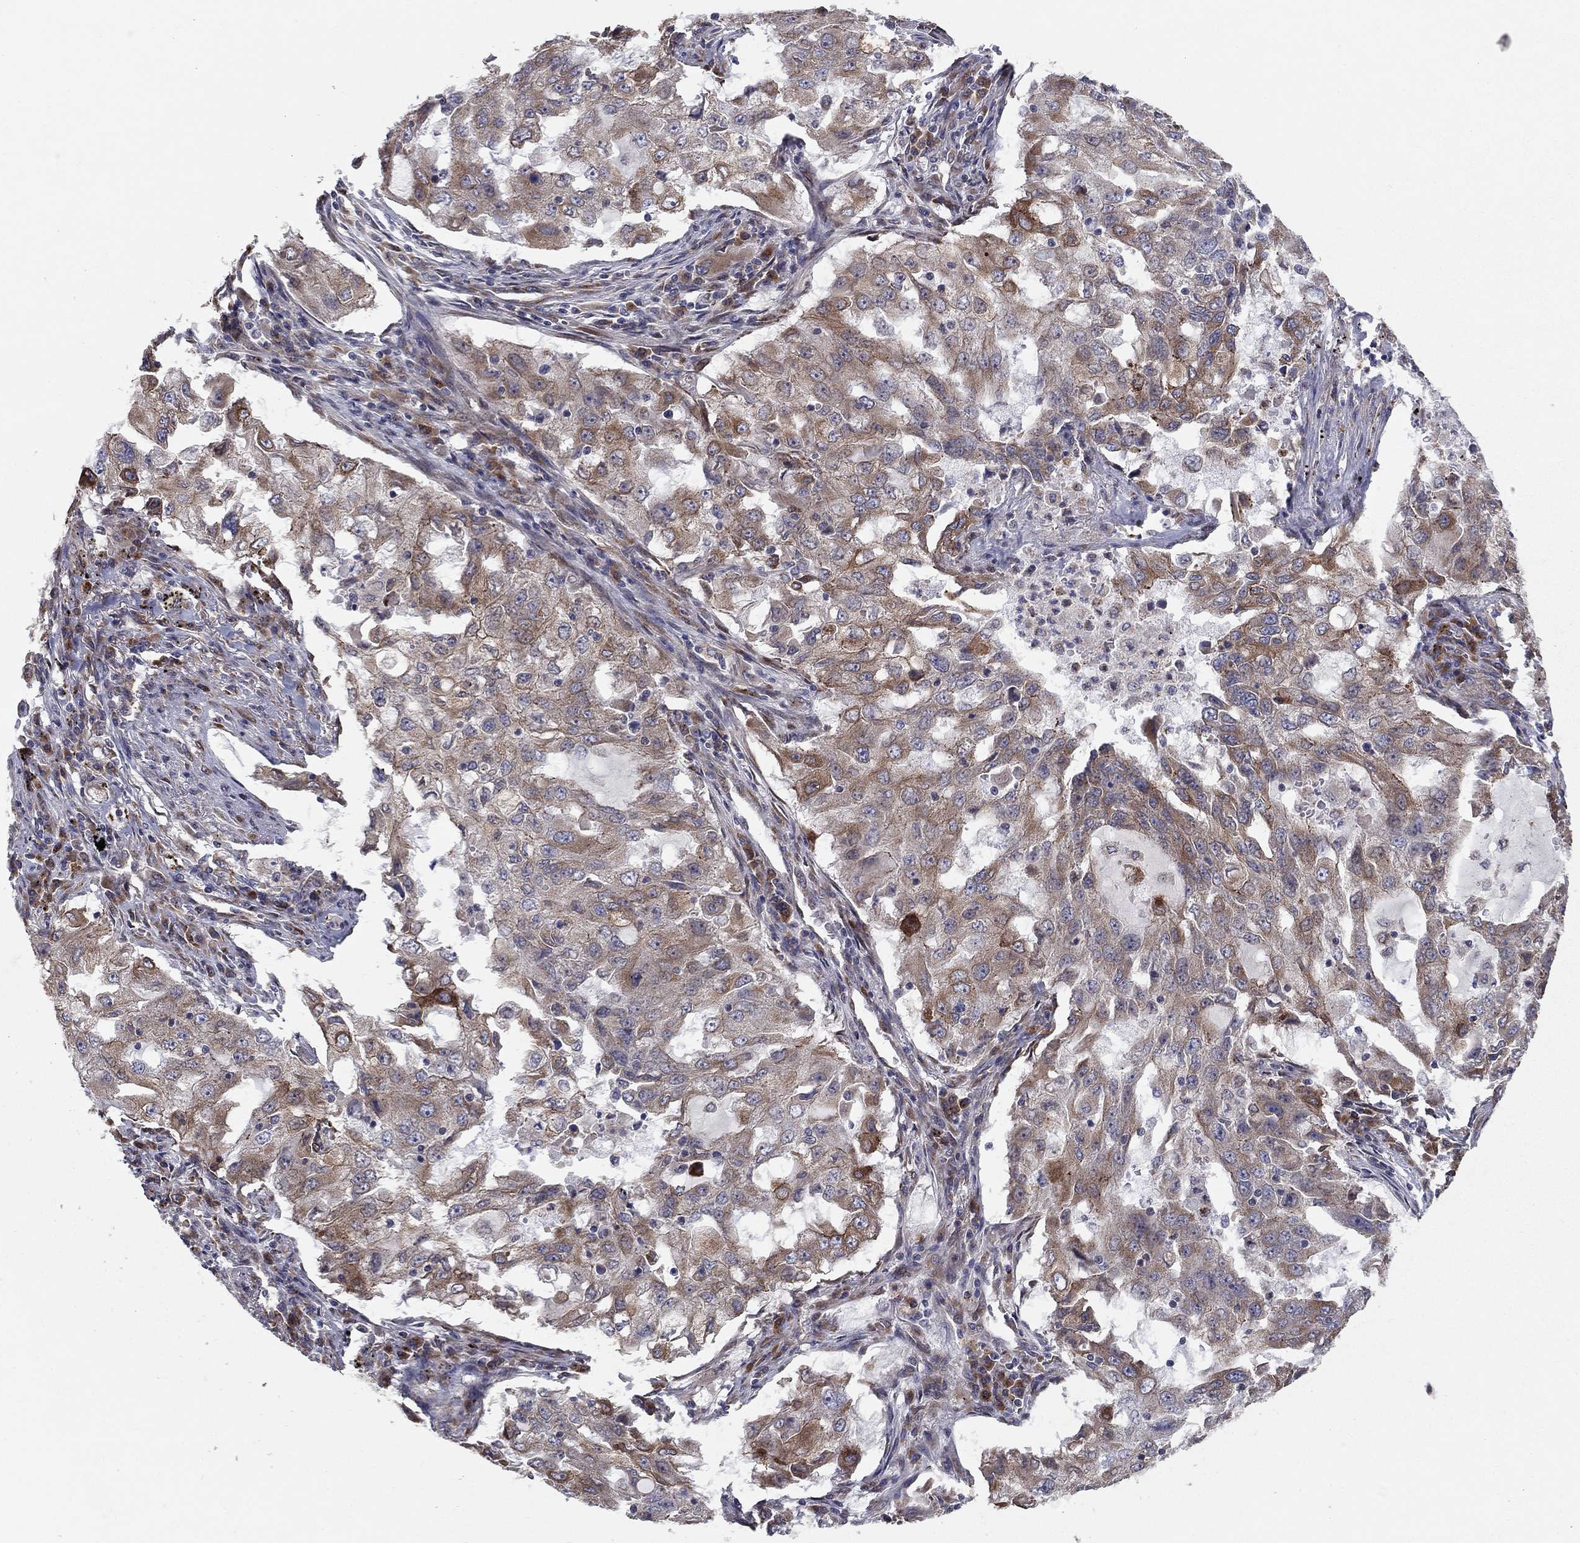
{"staining": {"intensity": "moderate", "quantity": ">75%", "location": "cytoplasmic/membranous"}, "tissue": "lung cancer", "cell_type": "Tumor cells", "image_type": "cancer", "snomed": [{"axis": "morphology", "description": "Adenocarcinoma, NOS"}, {"axis": "topography", "description": "Lung"}], "caption": "An image of human adenocarcinoma (lung) stained for a protein displays moderate cytoplasmic/membranous brown staining in tumor cells.", "gene": "YIF1A", "patient": {"sex": "female", "age": 61}}